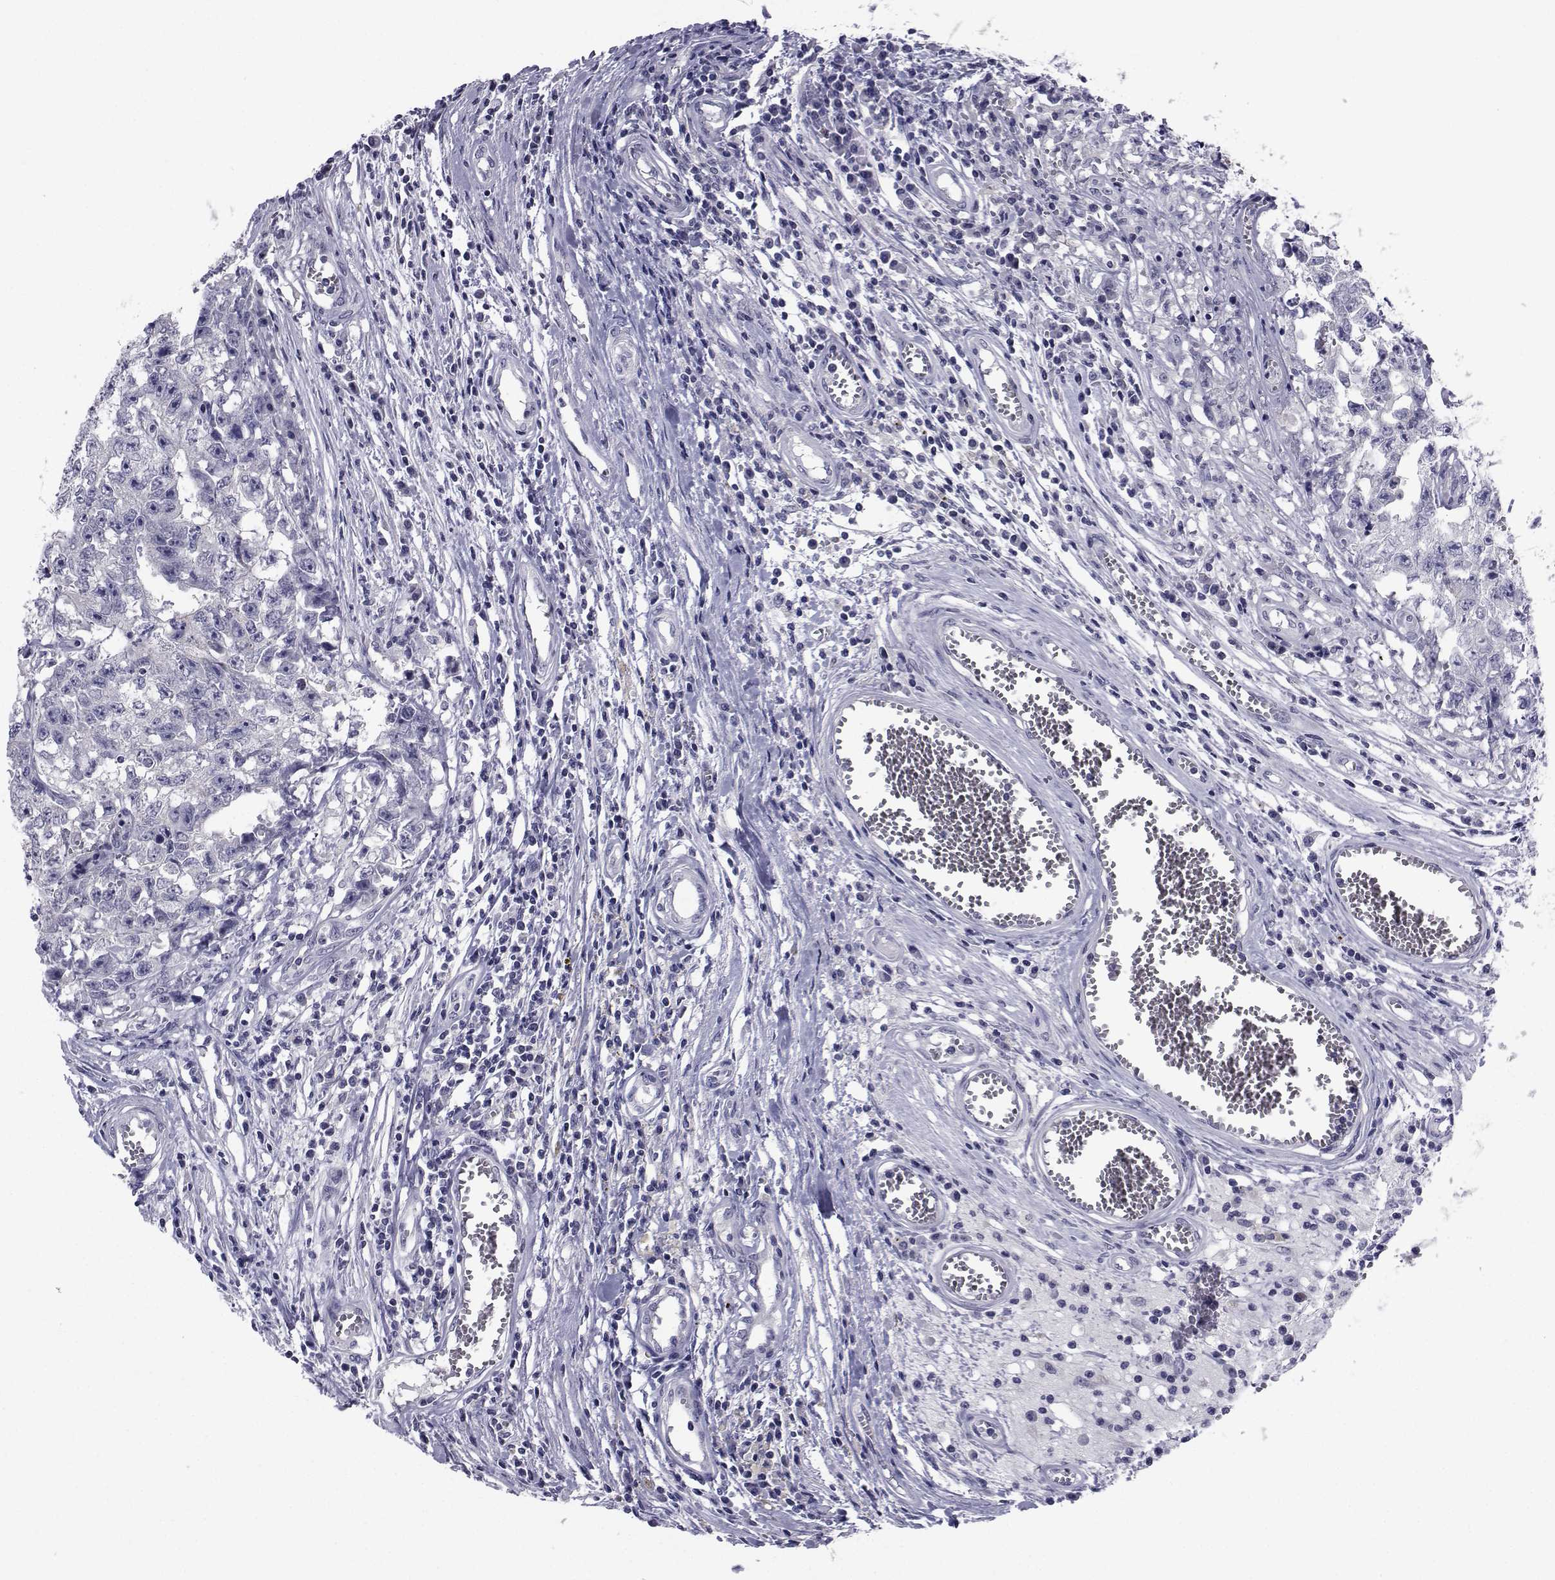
{"staining": {"intensity": "negative", "quantity": "none", "location": "none"}, "tissue": "testis cancer", "cell_type": "Tumor cells", "image_type": "cancer", "snomed": [{"axis": "morphology", "description": "Carcinoma, Embryonal, NOS"}, {"axis": "topography", "description": "Testis"}], "caption": "Human testis cancer (embryonal carcinoma) stained for a protein using immunohistochemistry demonstrates no expression in tumor cells.", "gene": "CHRNA1", "patient": {"sex": "male", "age": 36}}